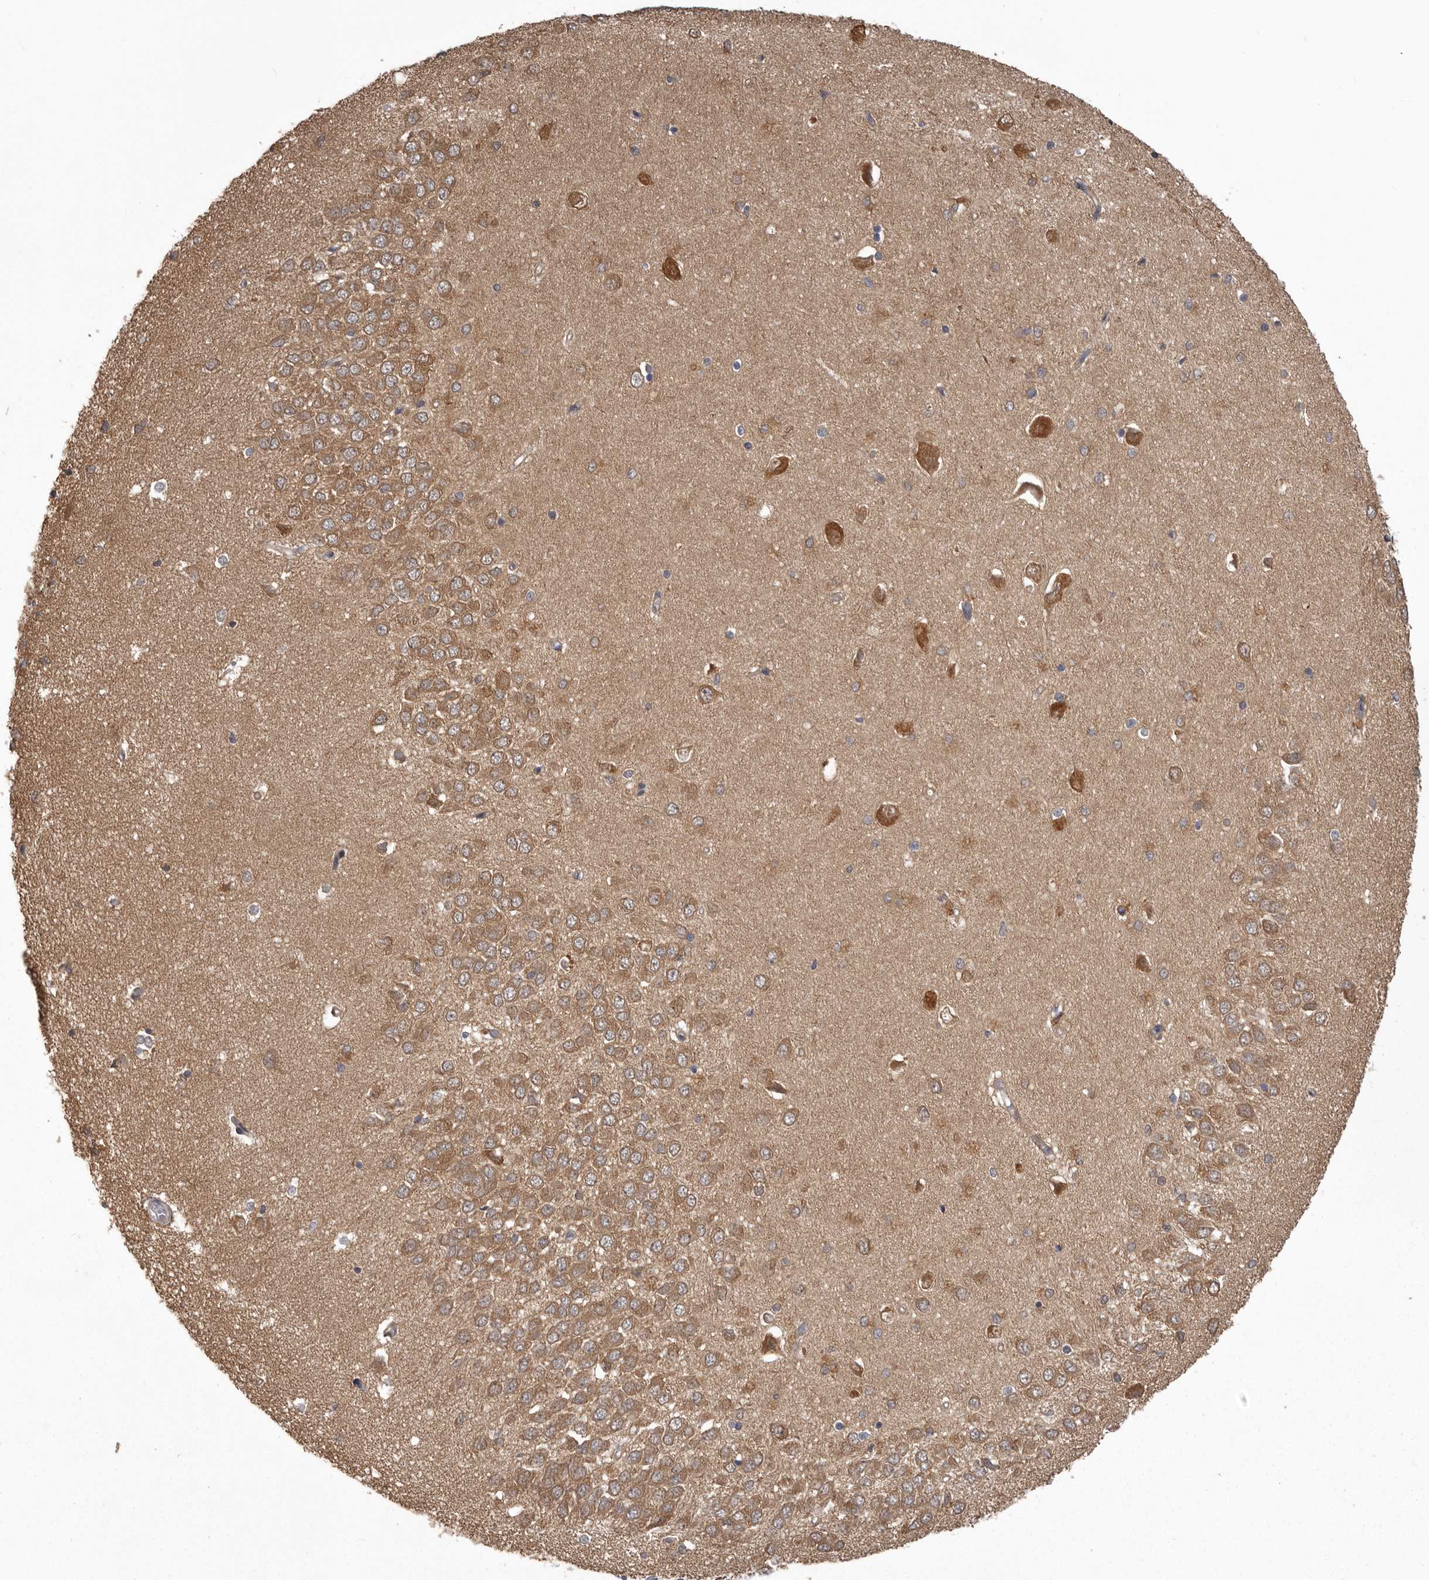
{"staining": {"intensity": "weak", "quantity": "<25%", "location": "cytoplasmic/membranous"}, "tissue": "hippocampus", "cell_type": "Glial cells", "image_type": "normal", "snomed": [{"axis": "morphology", "description": "Normal tissue, NOS"}, {"axis": "topography", "description": "Hippocampus"}], "caption": "Immunohistochemistry (IHC) image of unremarkable hippocampus: human hippocampus stained with DAB demonstrates no significant protein positivity in glial cells.", "gene": "MDH1", "patient": {"sex": "male", "age": 45}}